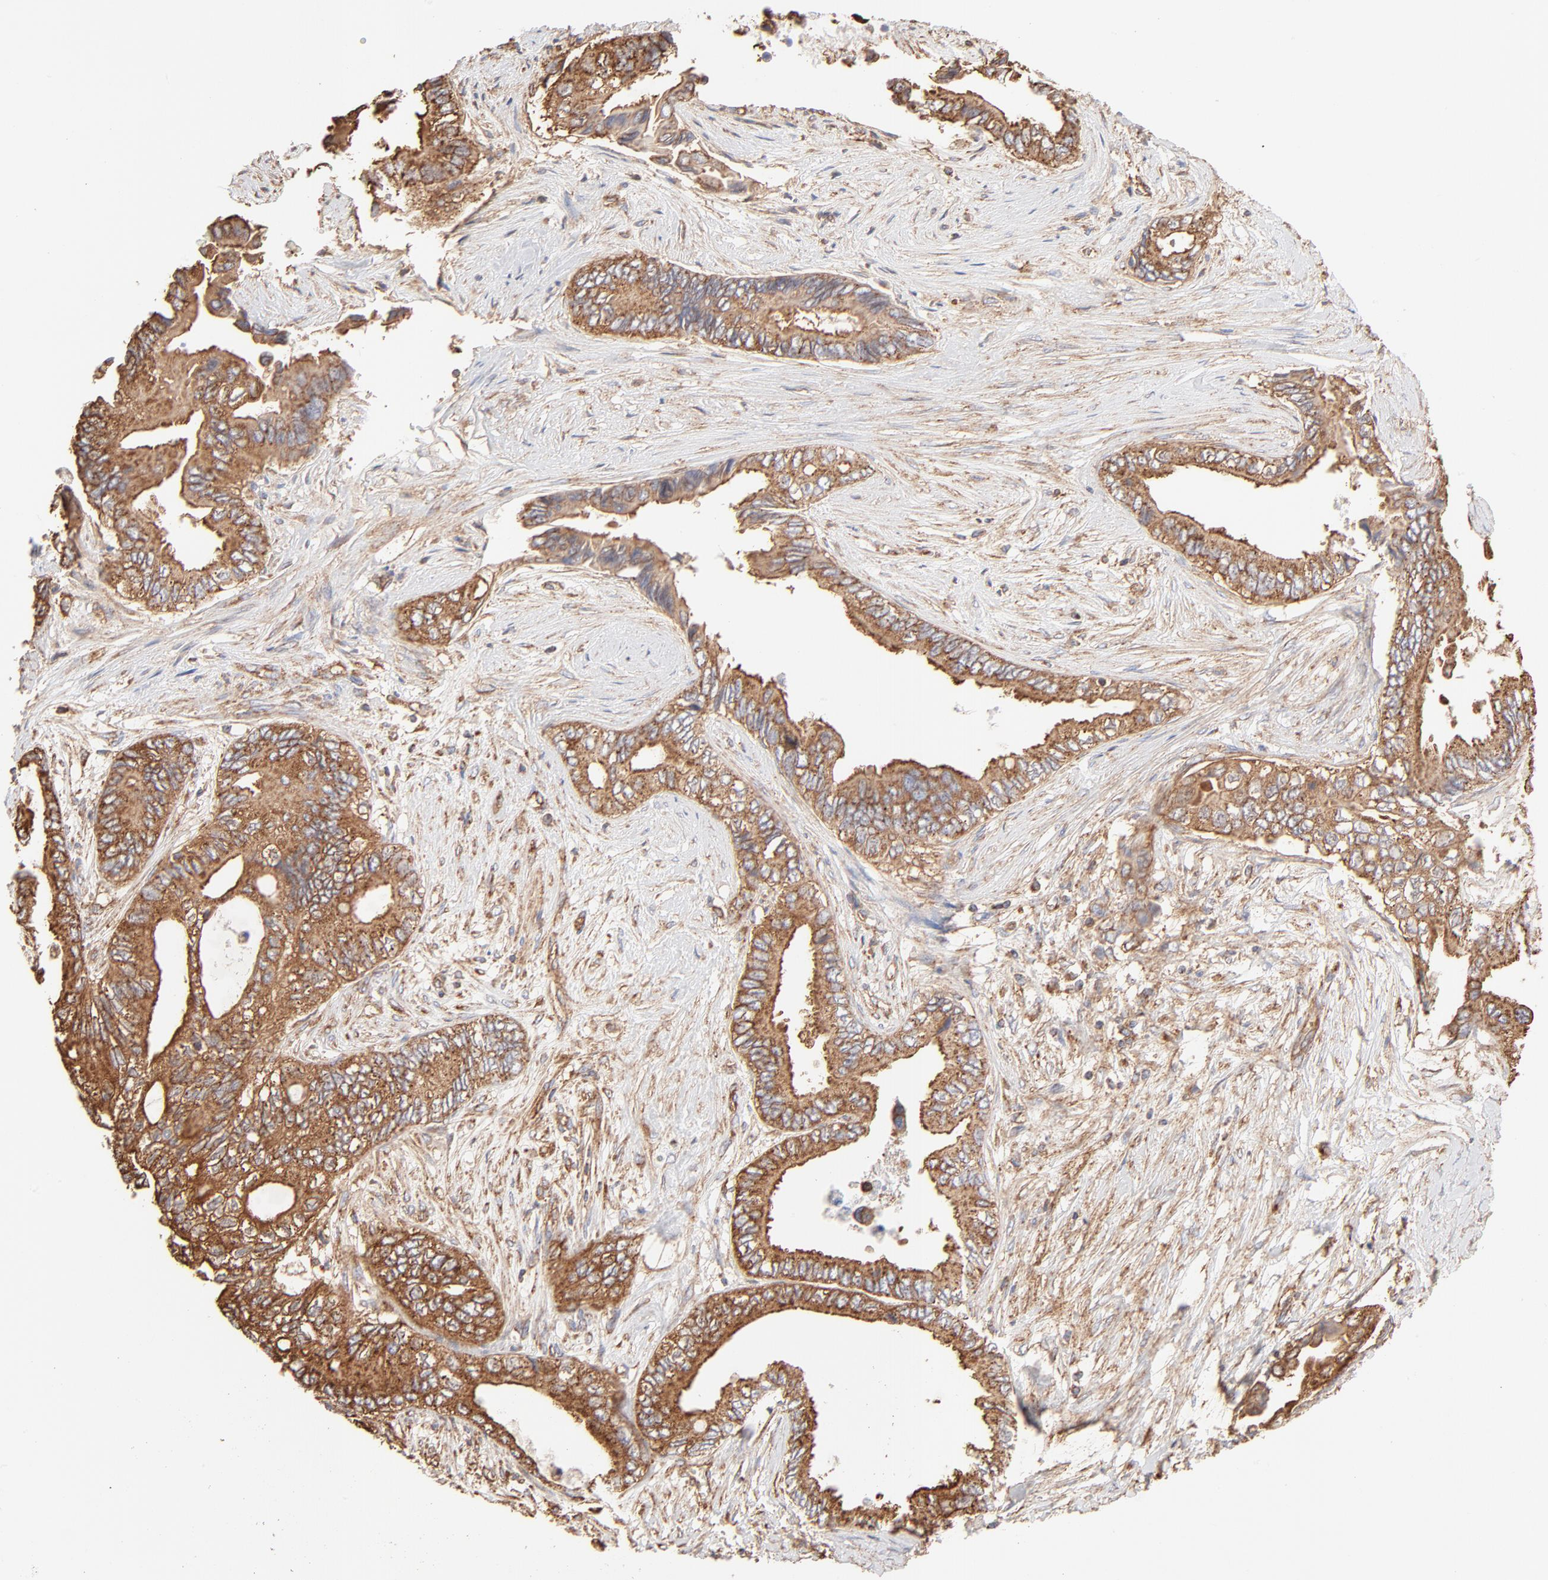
{"staining": {"intensity": "strong", "quantity": ">75%", "location": "cytoplasmic/membranous"}, "tissue": "pancreatic cancer", "cell_type": "Tumor cells", "image_type": "cancer", "snomed": [{"axis": "morphology", "description": "Adenocarcinoma, NOS"}, {"axis": "topography", "description": "Pancreas"}], "caption": "High-magnification brightfield microscopy of adenocarcinoma (pancreatic) stained with DAB (brown) and counterstained with hematoxylin (blue). tumor cells exhibit strong cytoplasmic/membranous expression is seen in approximately>75% of cells. (DAB (3,3'-diaminobenzidine) IHC, brown staining for protein, blue staining for nuclei).", "gene": "CLTB", "patient": {"sex": "female", "age": 66}}